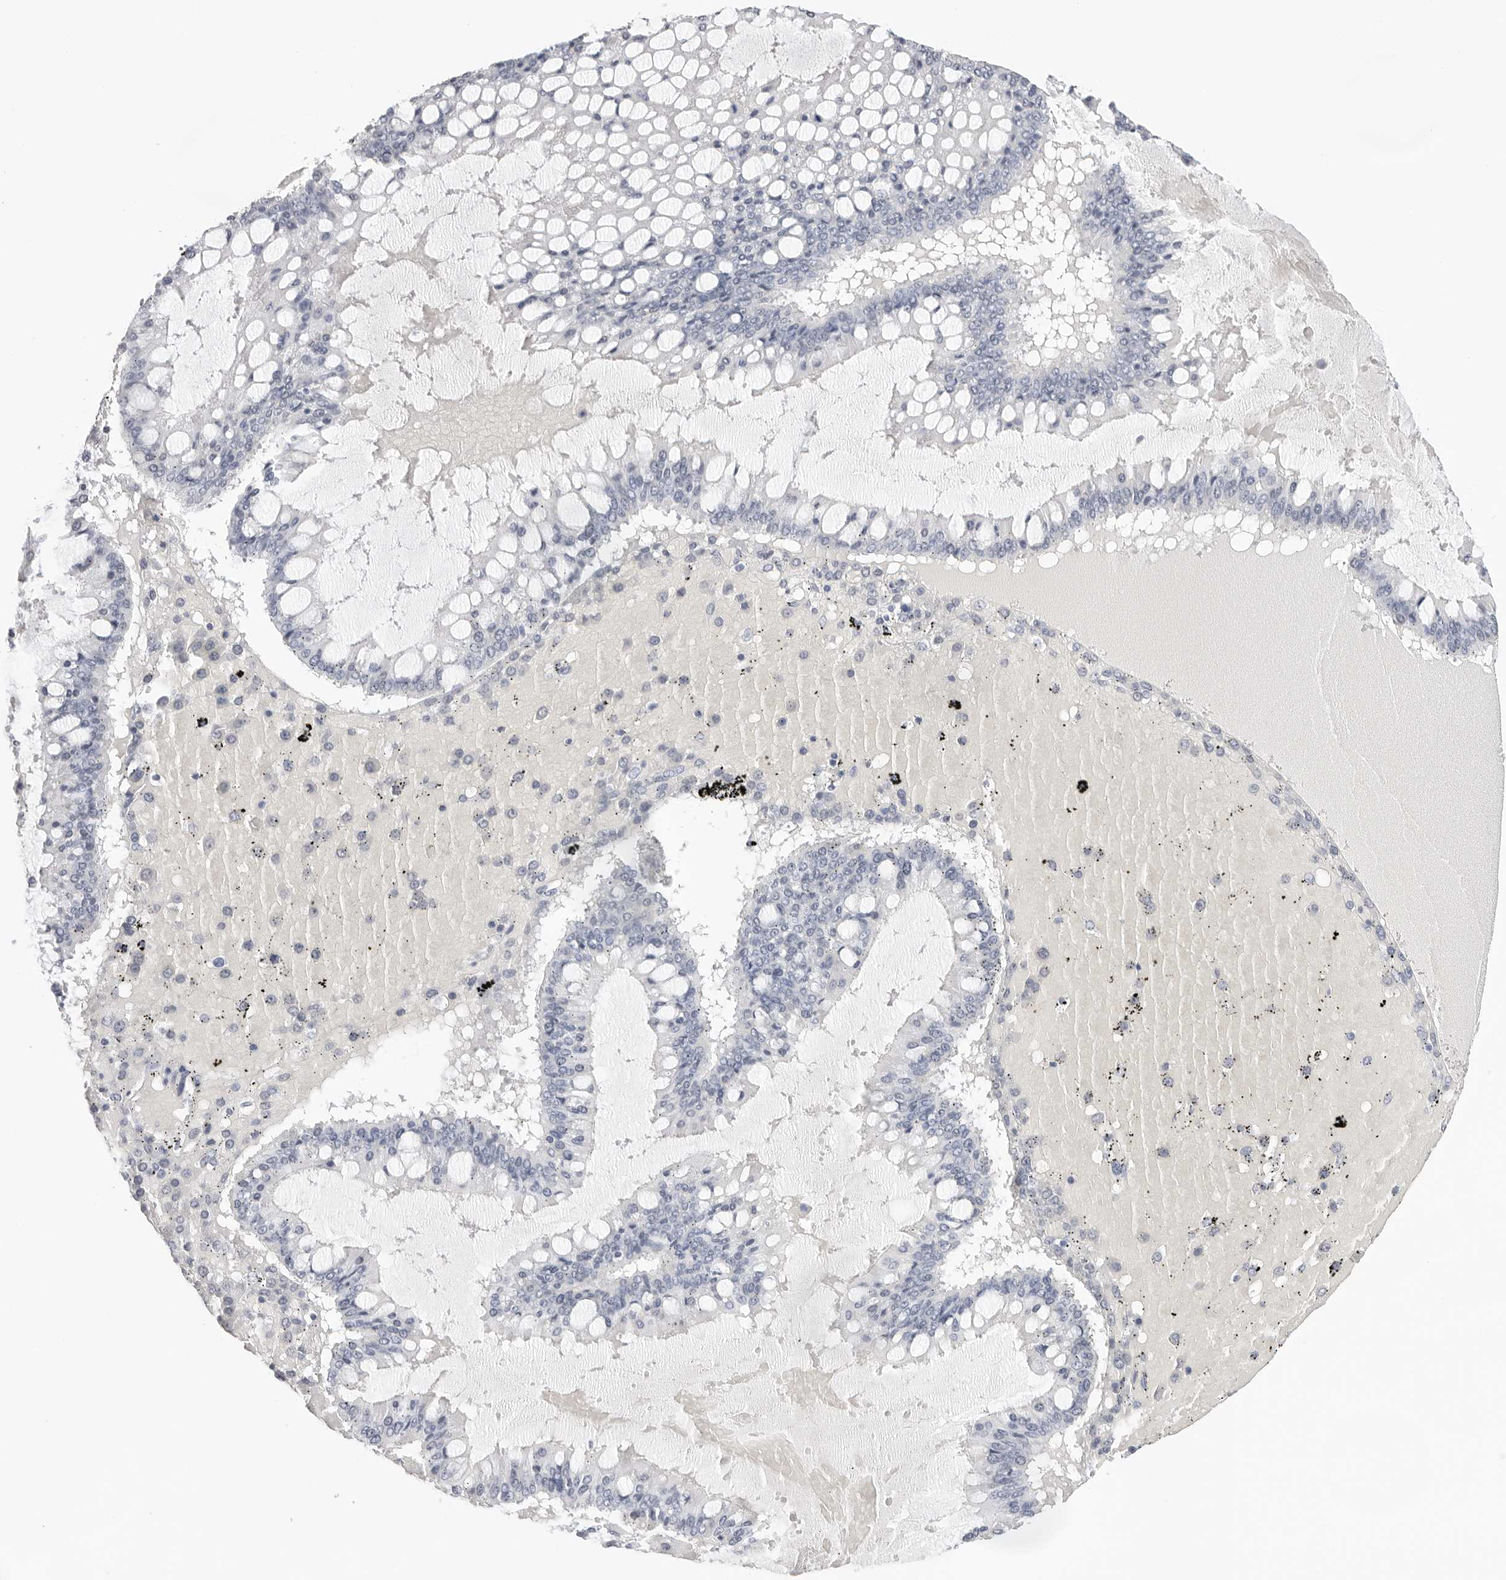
{"staining": {"intensity": "negative", "quantity": "none", "location": "none"}, "tissue": "ovarian cancer", "cell_type": "Tumor cells", "image_type": "cancer", "snomed": [{"axis": "morphology", "description": "Cystadenocarcinoma, mucinous, NOS"}, {"axis": "topography", "description": "Ovary"}], "caption": "IHC image of neoplastic tissue: human ovarian cancer (mucinous cystadenocarcinoma) stained with DAB (3,3'-diaminobenzidine) reveals no significant protein positivity in tumor cells. The staining is performed using DAB brown chromogen with nuclei counter-stained in using hematoxylin.", "gene": "CST5", "patient": {"sex": "female", "age": 73}}